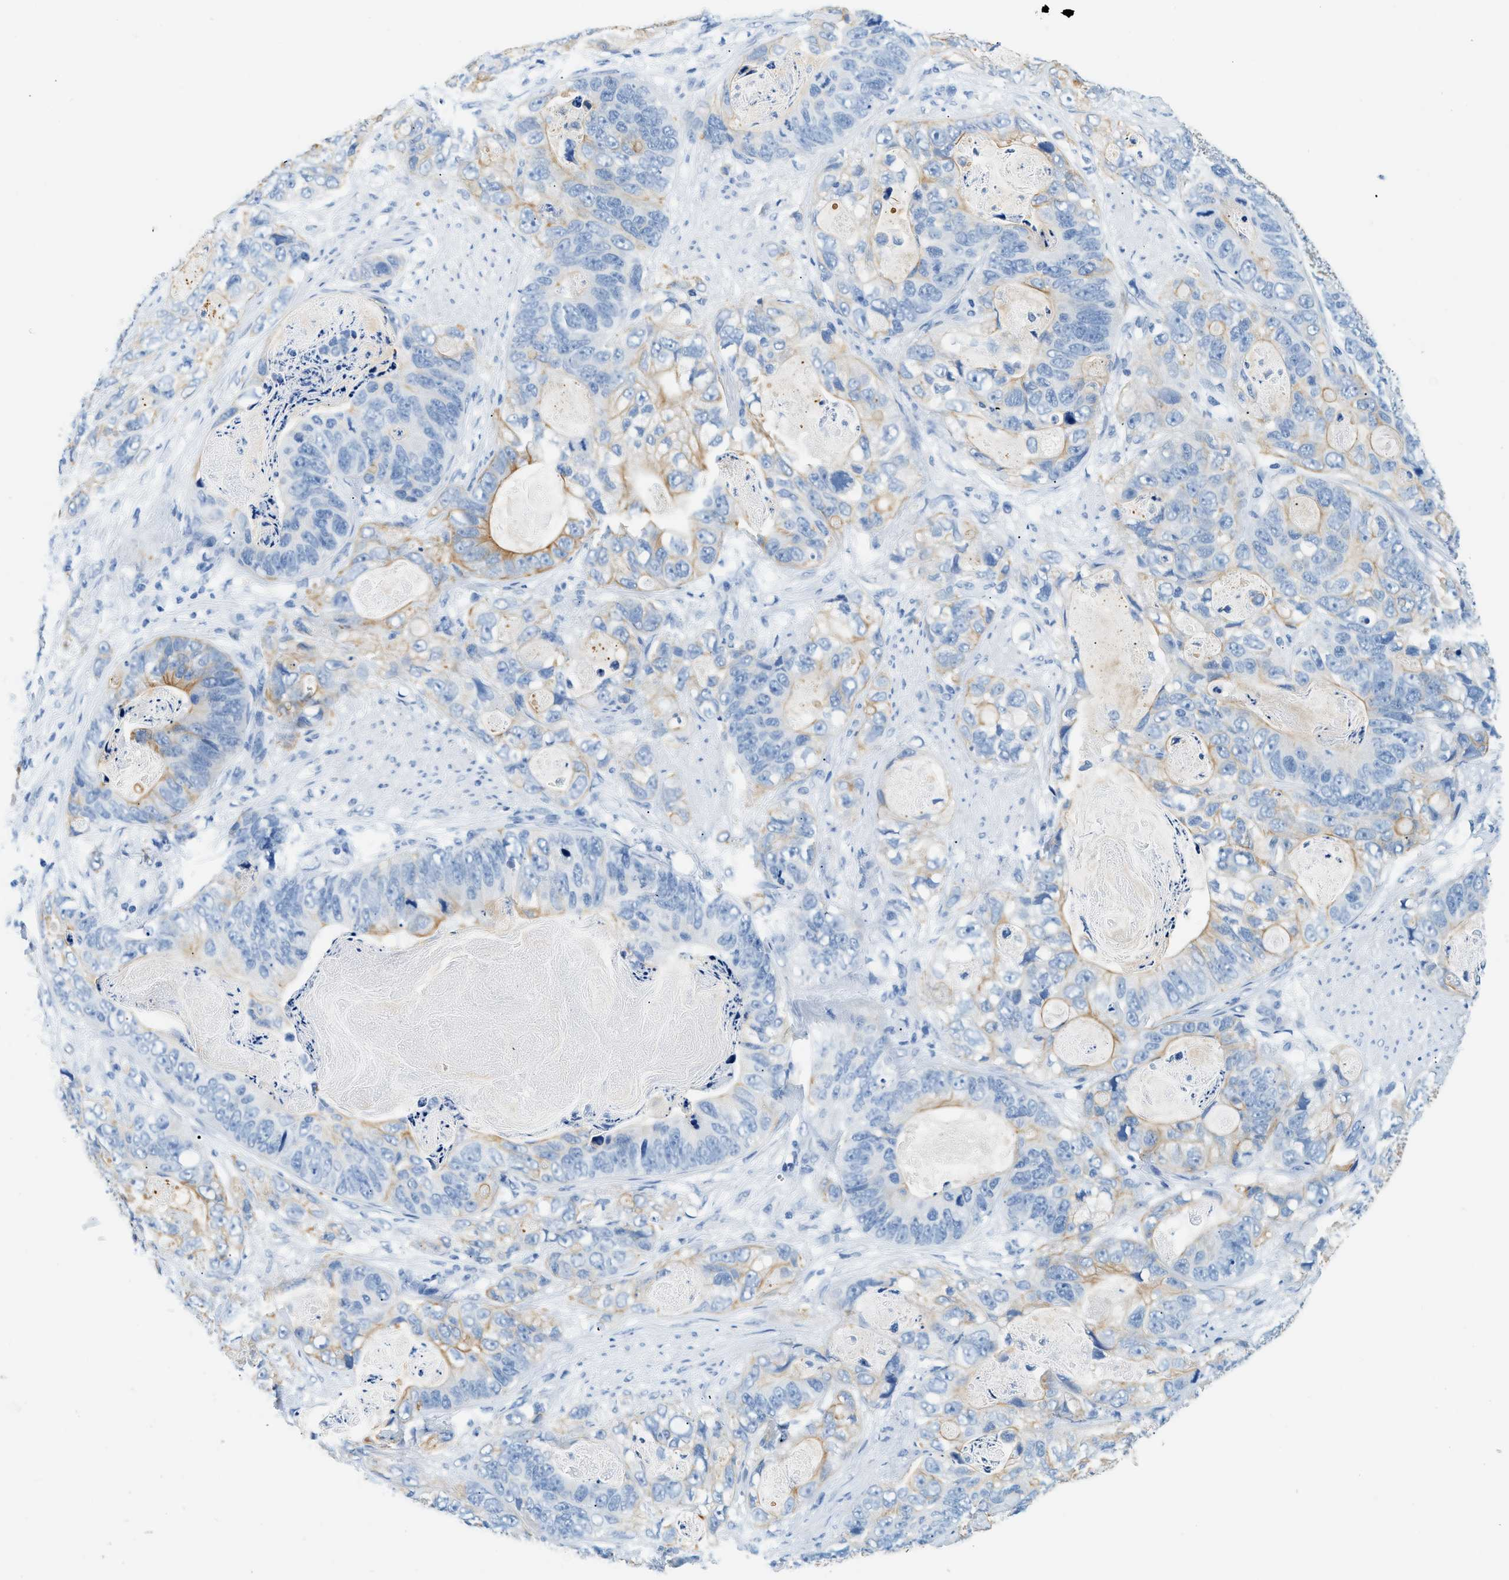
{"staining": {"intensity": "moderate", "quantity": "<25%", "location": "cytoplasmic/membranous"}, "tissue": "stomach cancer", "cell_type": "Tumor cells", "image_type": "cancer", "snomed": [{"axis": "morphology", "description": "Adenocarcinoma, NOS"}, {"axis": "topography", "description": "Stomach"}], "caption": "This is an image of immunohistochemistry staining of stomach cancer (adenocarcinoma), which shows moderate staining in the cytoplasmic/membranous of tumor cells.", "gene": "STXBP2", "patient": {"sex": "female", "age": 89}}